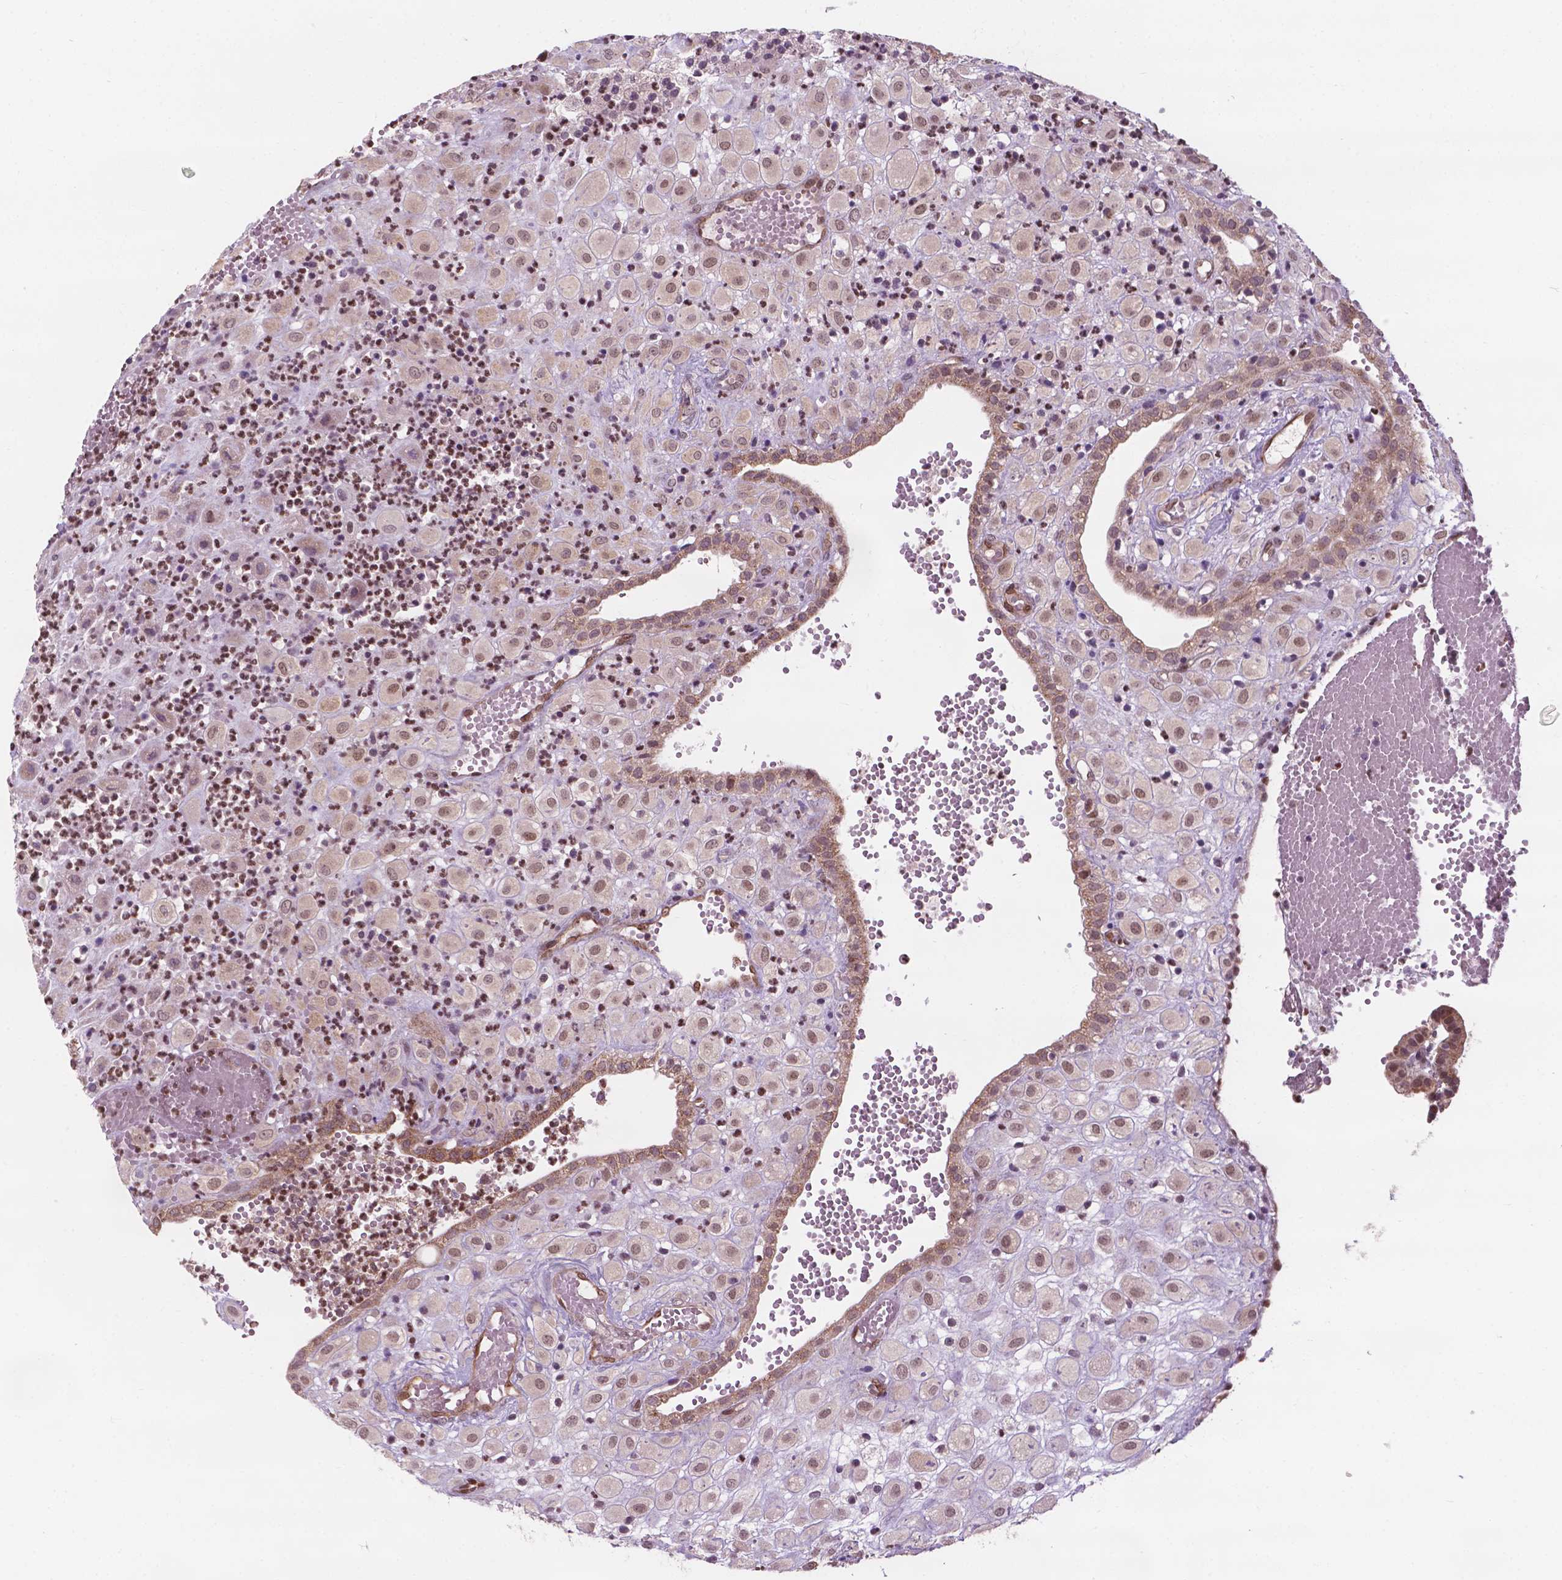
{"staining": {"intensity": "moderate", "quantity": ">75%", "location": "nuclear"}, "tissue": "placenta", "cell_type": "Decidual cells", "image_type": "normal", "snomed": [{"axis": "morphology", "description": "Normal tissue, NOS"}, {"axis": "topography", "description": "Placenta"}], "caption": "Placenta stained with immunohistochemistry (IHC) shows moderate nuclear staining in about >75% of decidual cells. Using DAB (3,3'-diaminobenzidine) (brown) and hematoxylin (blue) stains, captured at high magnification using brightfield microscopy.", "gene": "NFAT5", "patient": {"sex": "female", "age": 24}}